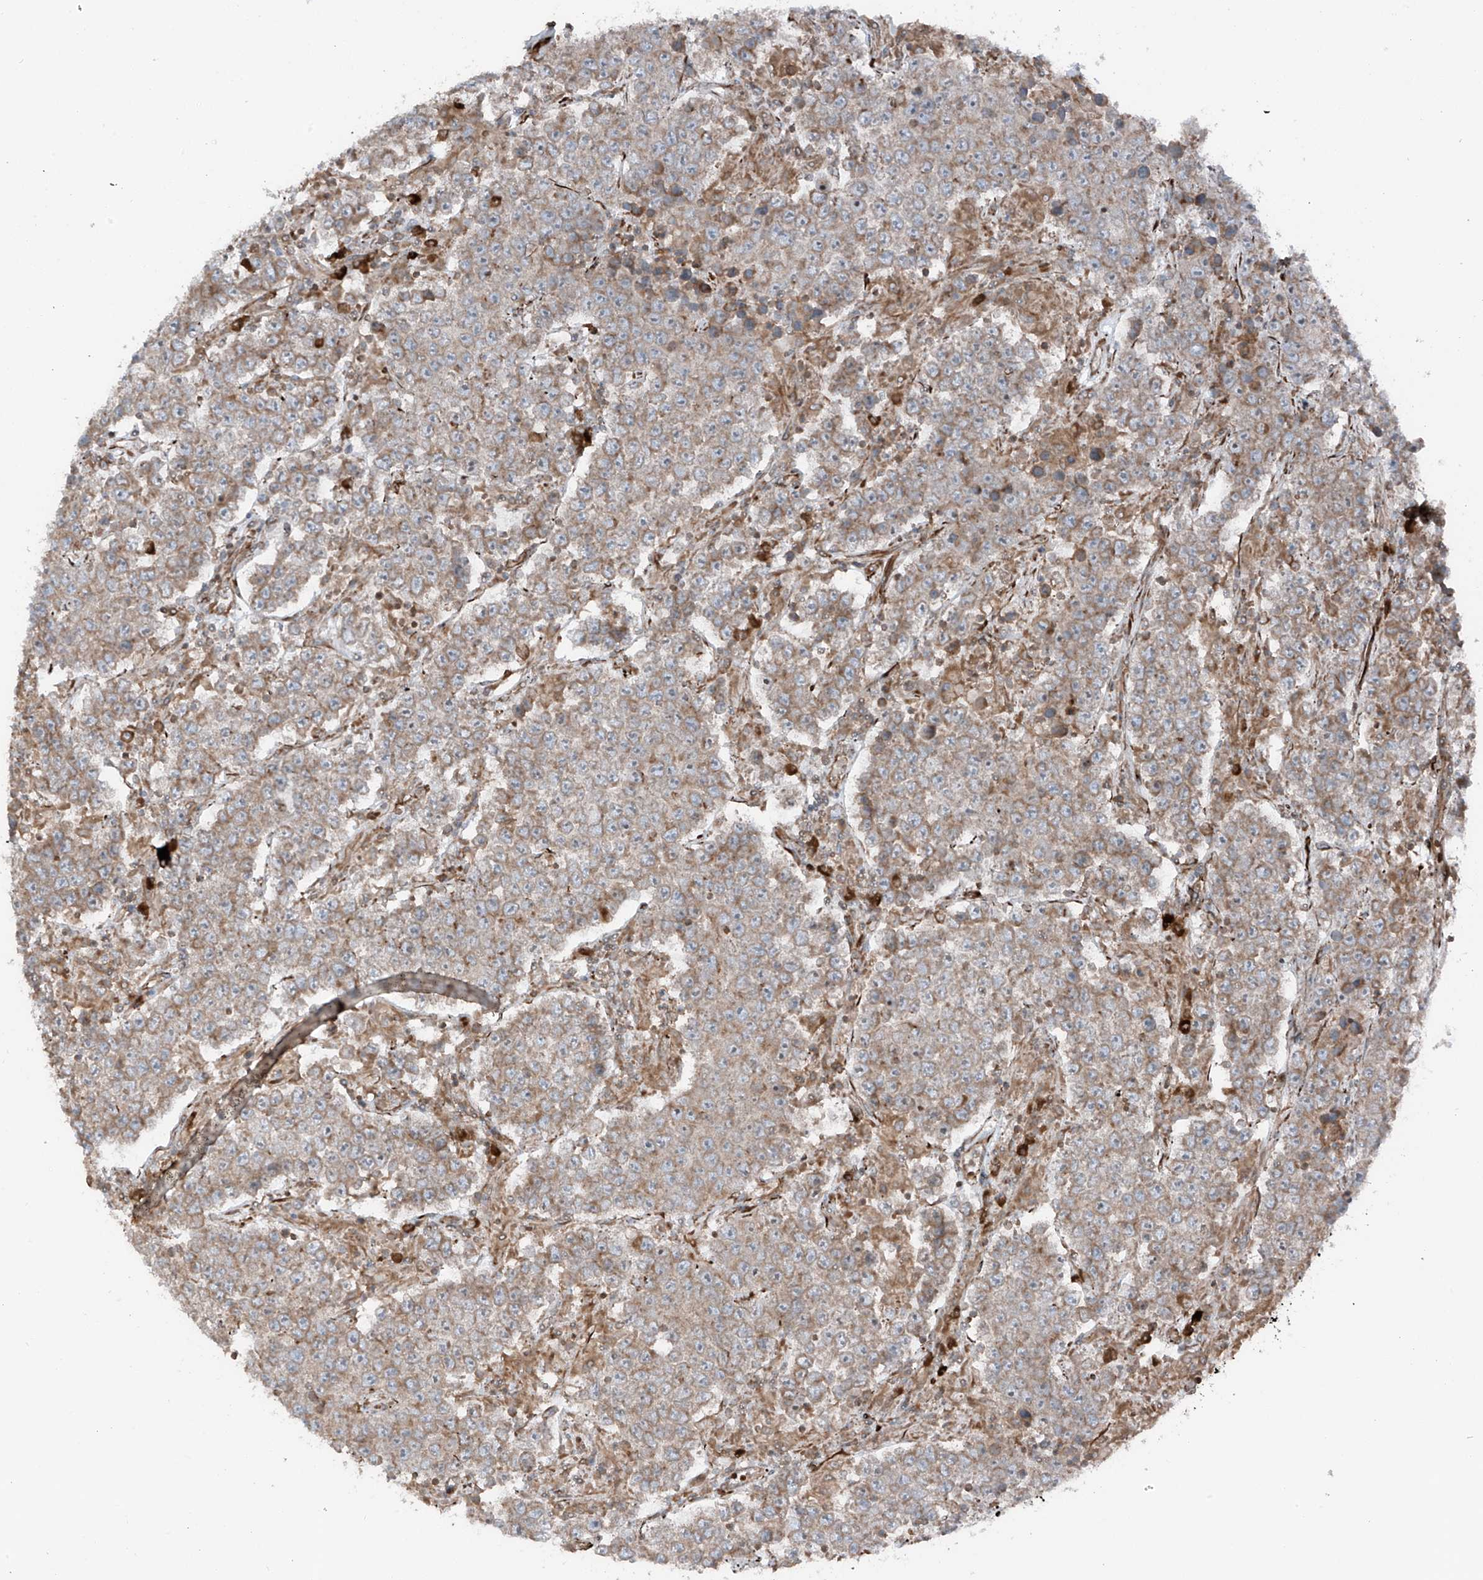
{"staining": {"intensity": "weak", "quantity": ">75%", "location": "cytoplasmic/membranous"}, "tissue": "testis cancer", "cell_type": "Tumor cells", "image_type": "cancer", "snomed": [{"axis": "morphology", "description": "Normal tissue, NOS"}, {"axis": "morphology", "description": "Urothelial carcinoma, High grade"}, {"axis": "morphology", "description": "Seminoma, NOS"}, {"axis": "morphology", "description": "Carcinoma, Embryonal, NOS"}, {"axis": "topography", "description": "Urinary bladder"}, {"axis": "topography", "description": "Testis"}], "caption": "IHC image of human testis cancer (embryonal carcinoma) stained for a protein (brown), which shows low levels of weak cytoplasmic/membranous staining in about >75% of tumor cells.", "gene": "ERLEC1", "patient": {"sex": "male", "age": 41}}